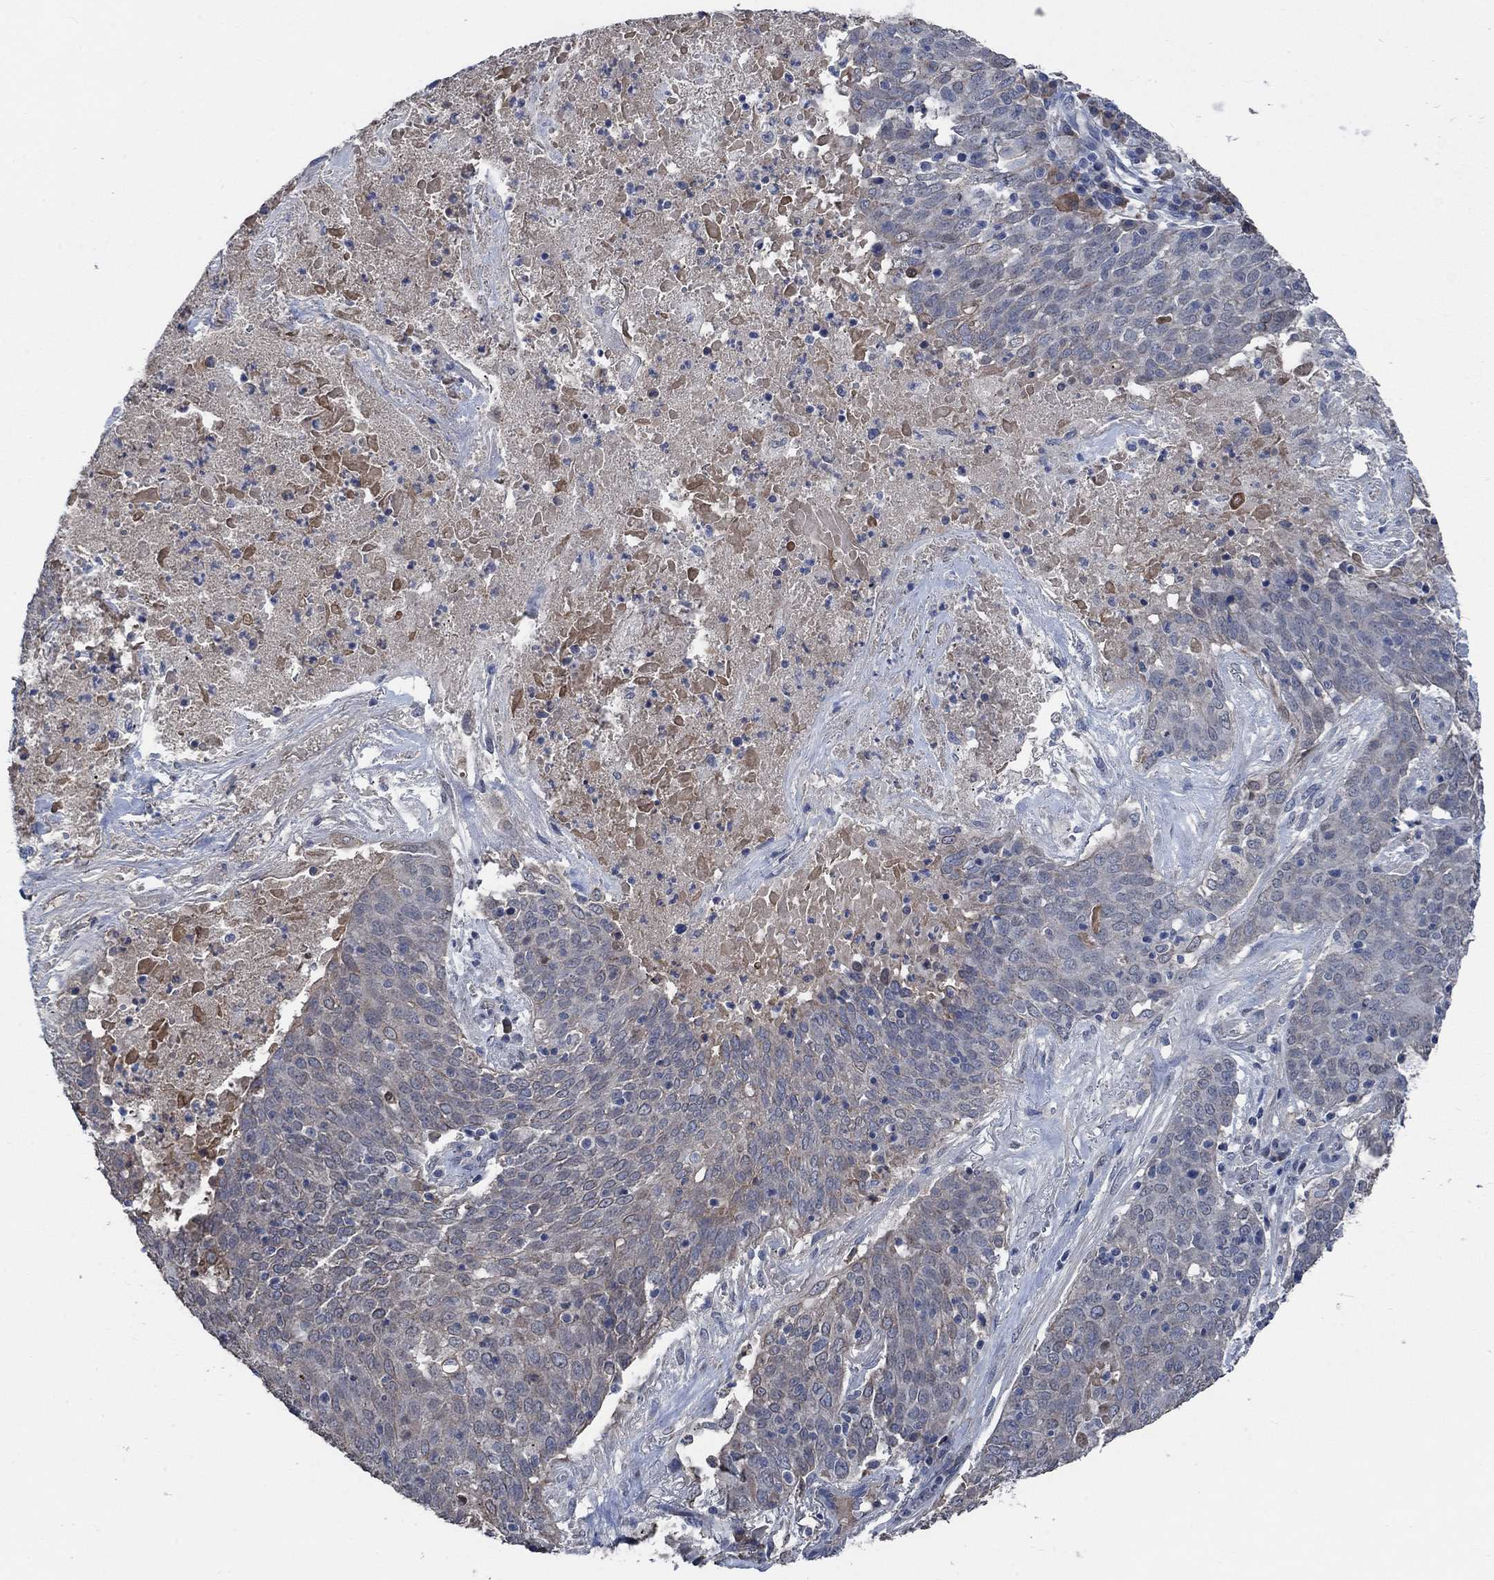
{"staining": {"intensity": "negative", "quantity": "none", "location": "none"}, "tissue": "lung cancer", "cell_type": "Tumor cells", "image_type": "cancer", "snomed": [{"axis": "morphology", "description": "Squamous cell carcinoma, NOS"}, {"axis": "topography", "description": "Lung"}], "caption": "This micrograph is of lung squamous cell carcinoma stained with IHC to label a protein in brown with the nuclei are counter-stained blue. There is no staining in tumor cells. (DAB immunohistochemistry (IHC) visualized using brightfield microscopy, high magnification).", "gene": "OBSCN", "patient": {"sex": "male", "age": 82}}